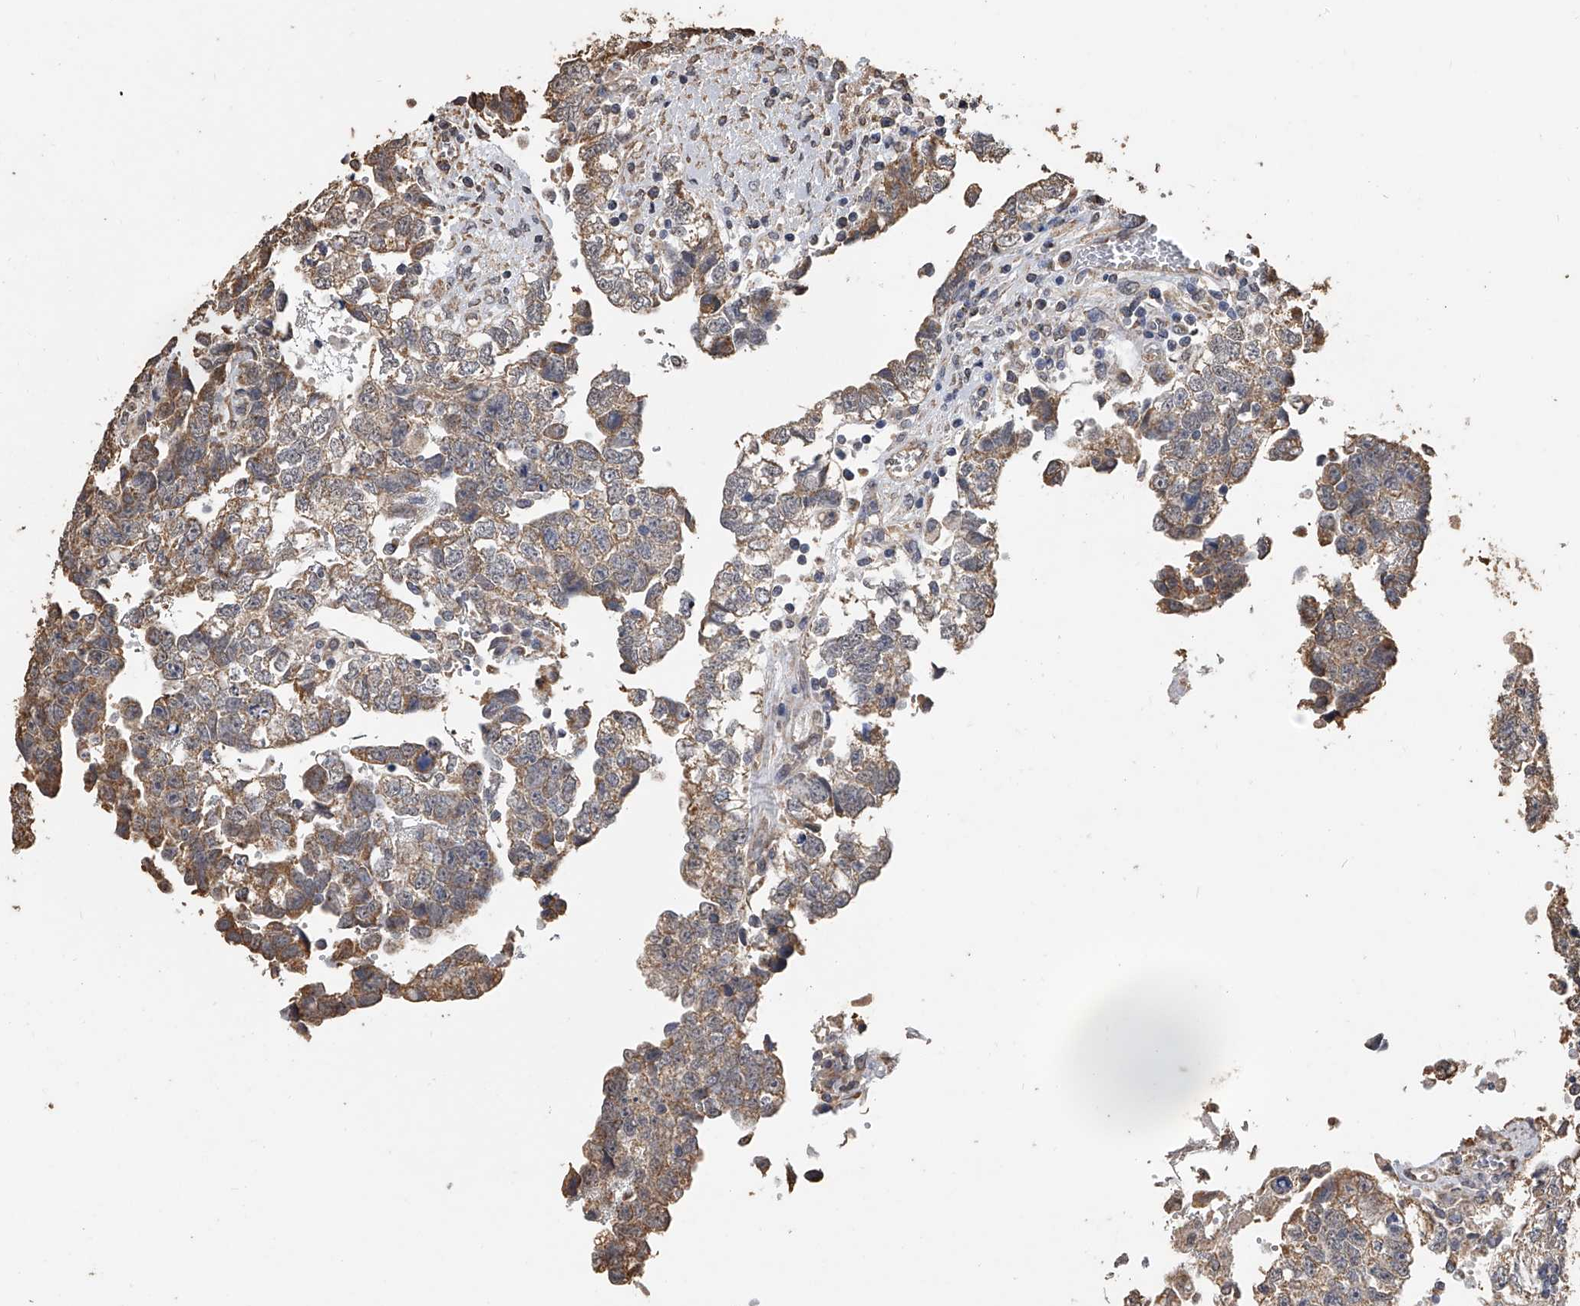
{"staining": {"intensity": "moderate", "quantity": "<25%", "location": "cytoplasmic/membranous"}, "tissue": "testis cancer", "cell_type": "Tumor cells", "image_type": "cancer", "snomed": [{"axis": "morphology", "description": "Carcinoma, Embryonal, NOS"}, {"axis": "topography", "description": "Testis"}], "caption": "A low amount of moderate cytoplasmic/membranous staining is seen in approximately <25% of tumor cells in embryonal carcinoma (testis) tissue.", "gene": "MRPL28", "patient": {"sex": "male", "age": 37}}